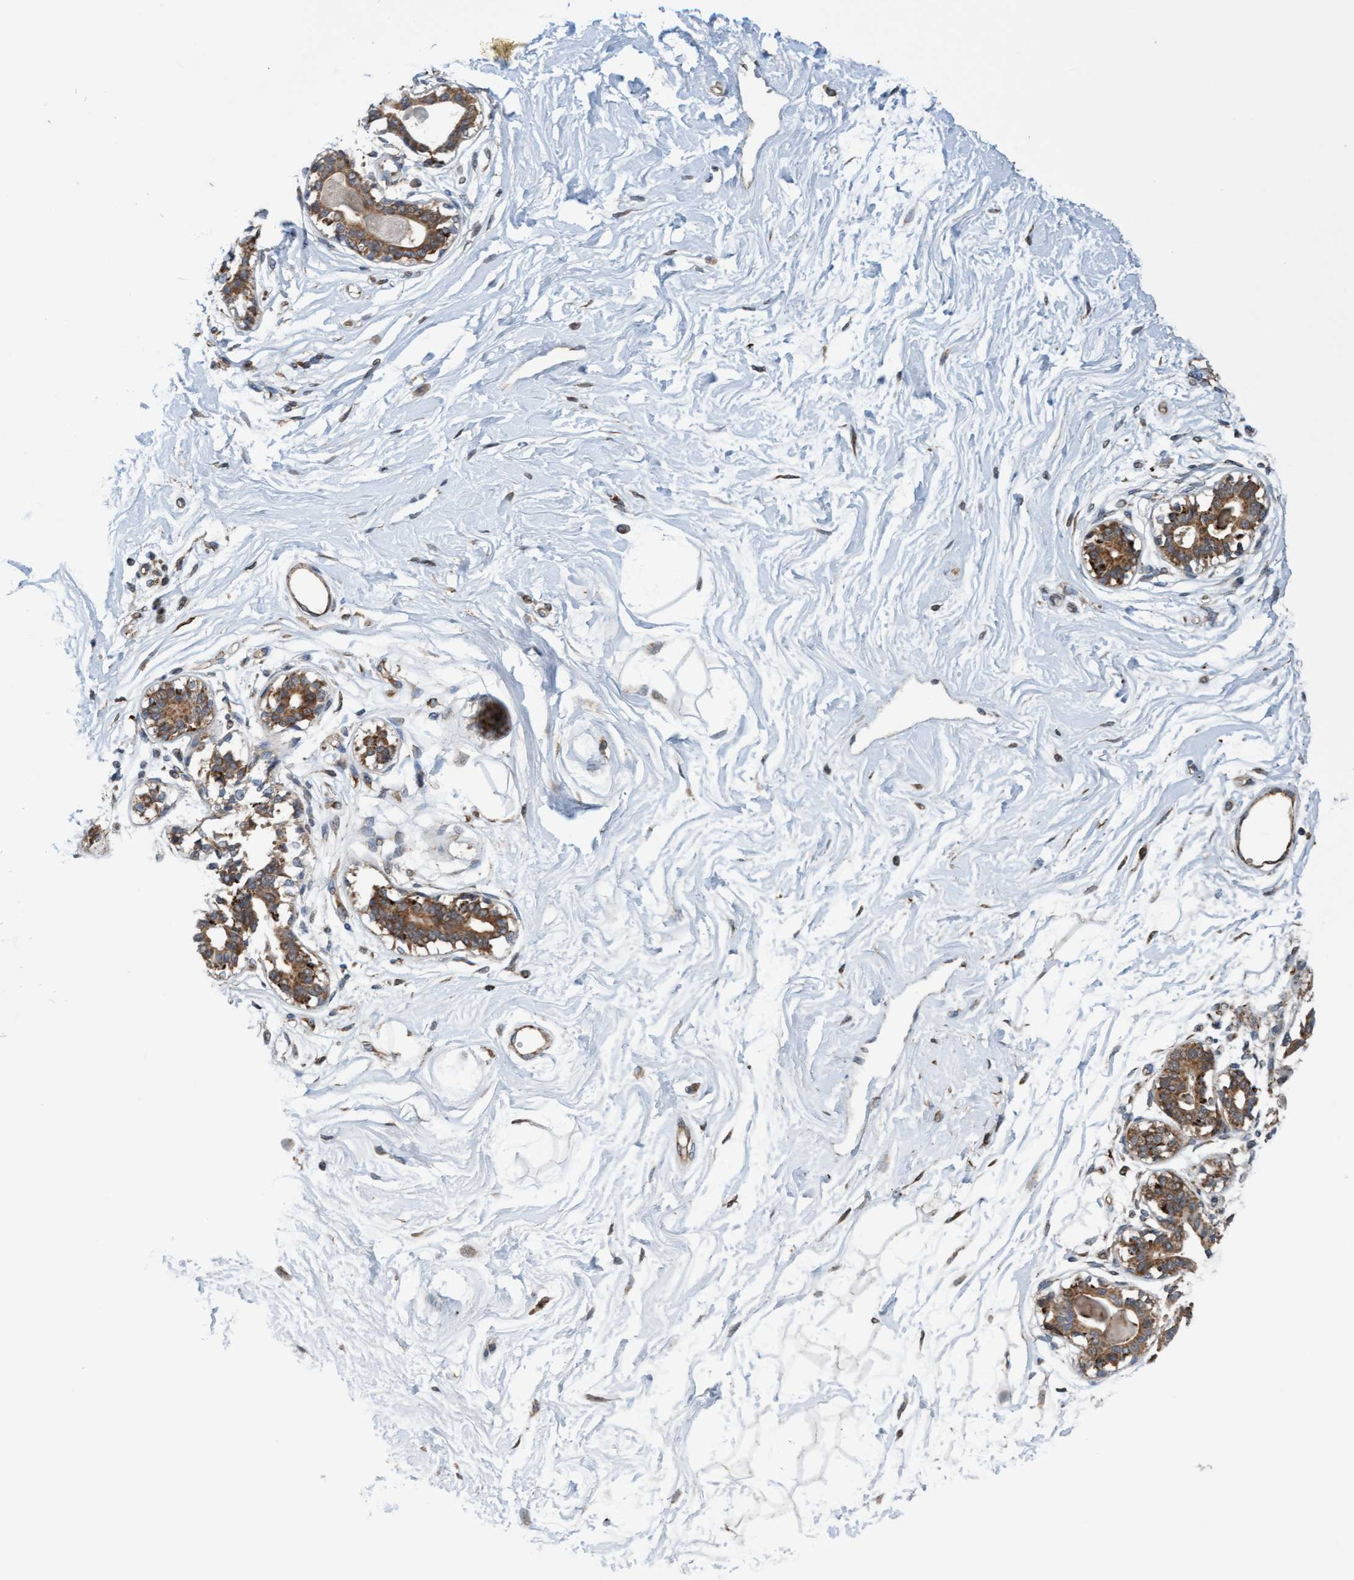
{"staining": {"intensity": "weak", "quantity": ">75%", "location": "cytoplasmic/membranous"}, "tissue": "breast", "cell_type": "Adipocytes", "image_type": "normal", "snomed": [{"axis": "morphology", "description": "Normal tissue, NOS"}, {"axis": "topography", "description": "Breast"}], "caption": "Brown immunohistochemical staining in benign breast demonstrates weak cytoplasmic/membranous positivity in about >75% of adipocytes. Using DAB (3,3'-diaminobenzidine) (brown) and hematoxylin (blue) stains, captured at high magnification using brightfield microscopy.", "gene": "ZNF566", "patient": {"sex": "female", "age": 45}}